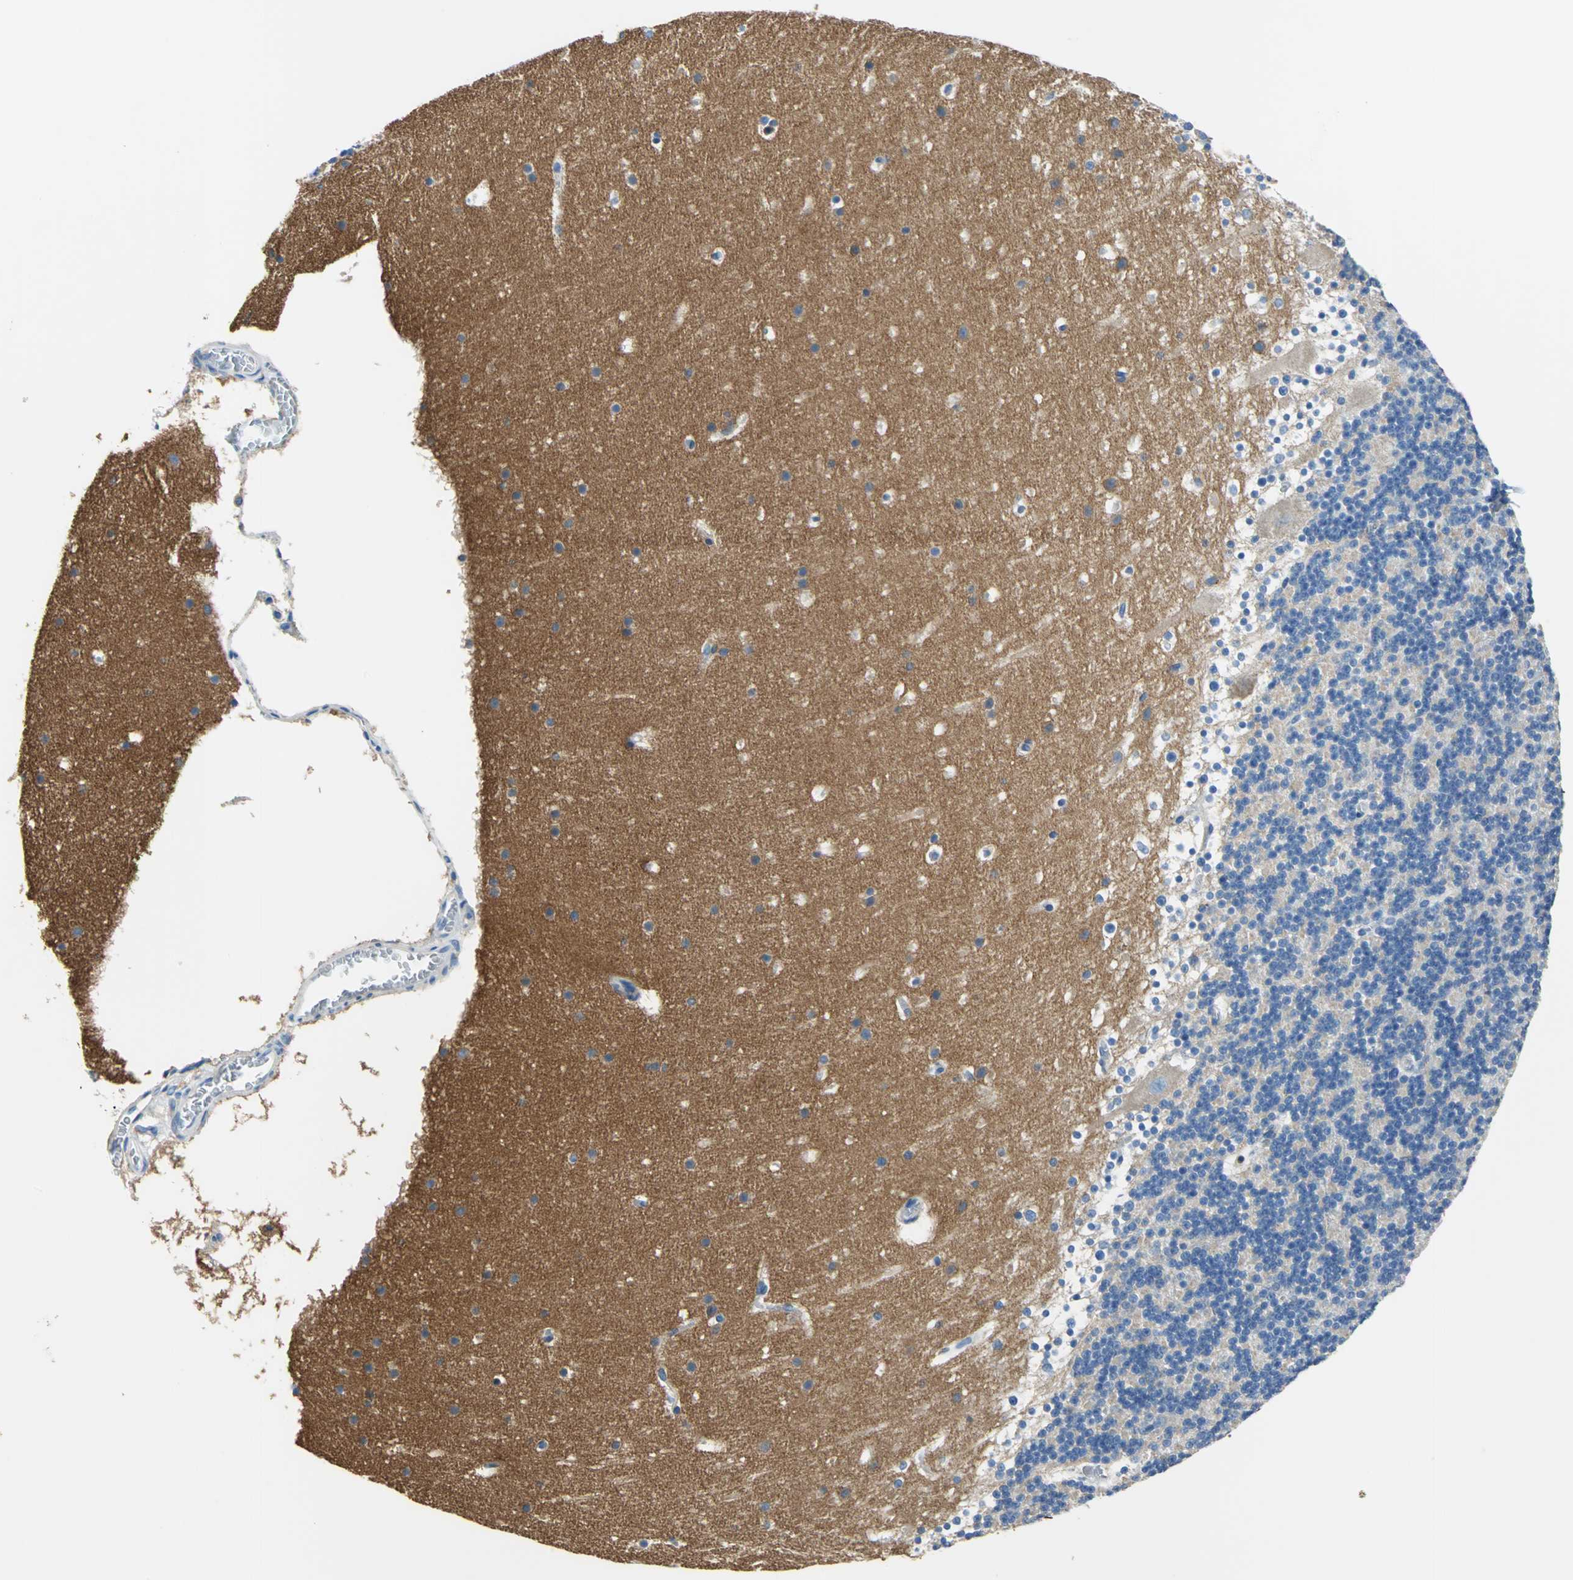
{"staining": {"intensity": "negative", "quantity": "none", "location": "none"}, "tissue": "cerebellum", "cell_type": "Cells in granular layer", "image_type": "normal", "snomed": [{"axis": "morphology", "description": "Normal tissue, NOS"}, {"axis": "topography", "description": "Cerebellum"}], "caption": "IHC histopathology image of benign human cerebellum stained for a protein (brown), which demonstrates no expression in cells in granular layer.", "gene": "SEPTIN11", "patient": {"sex": "male", "age": 45}}